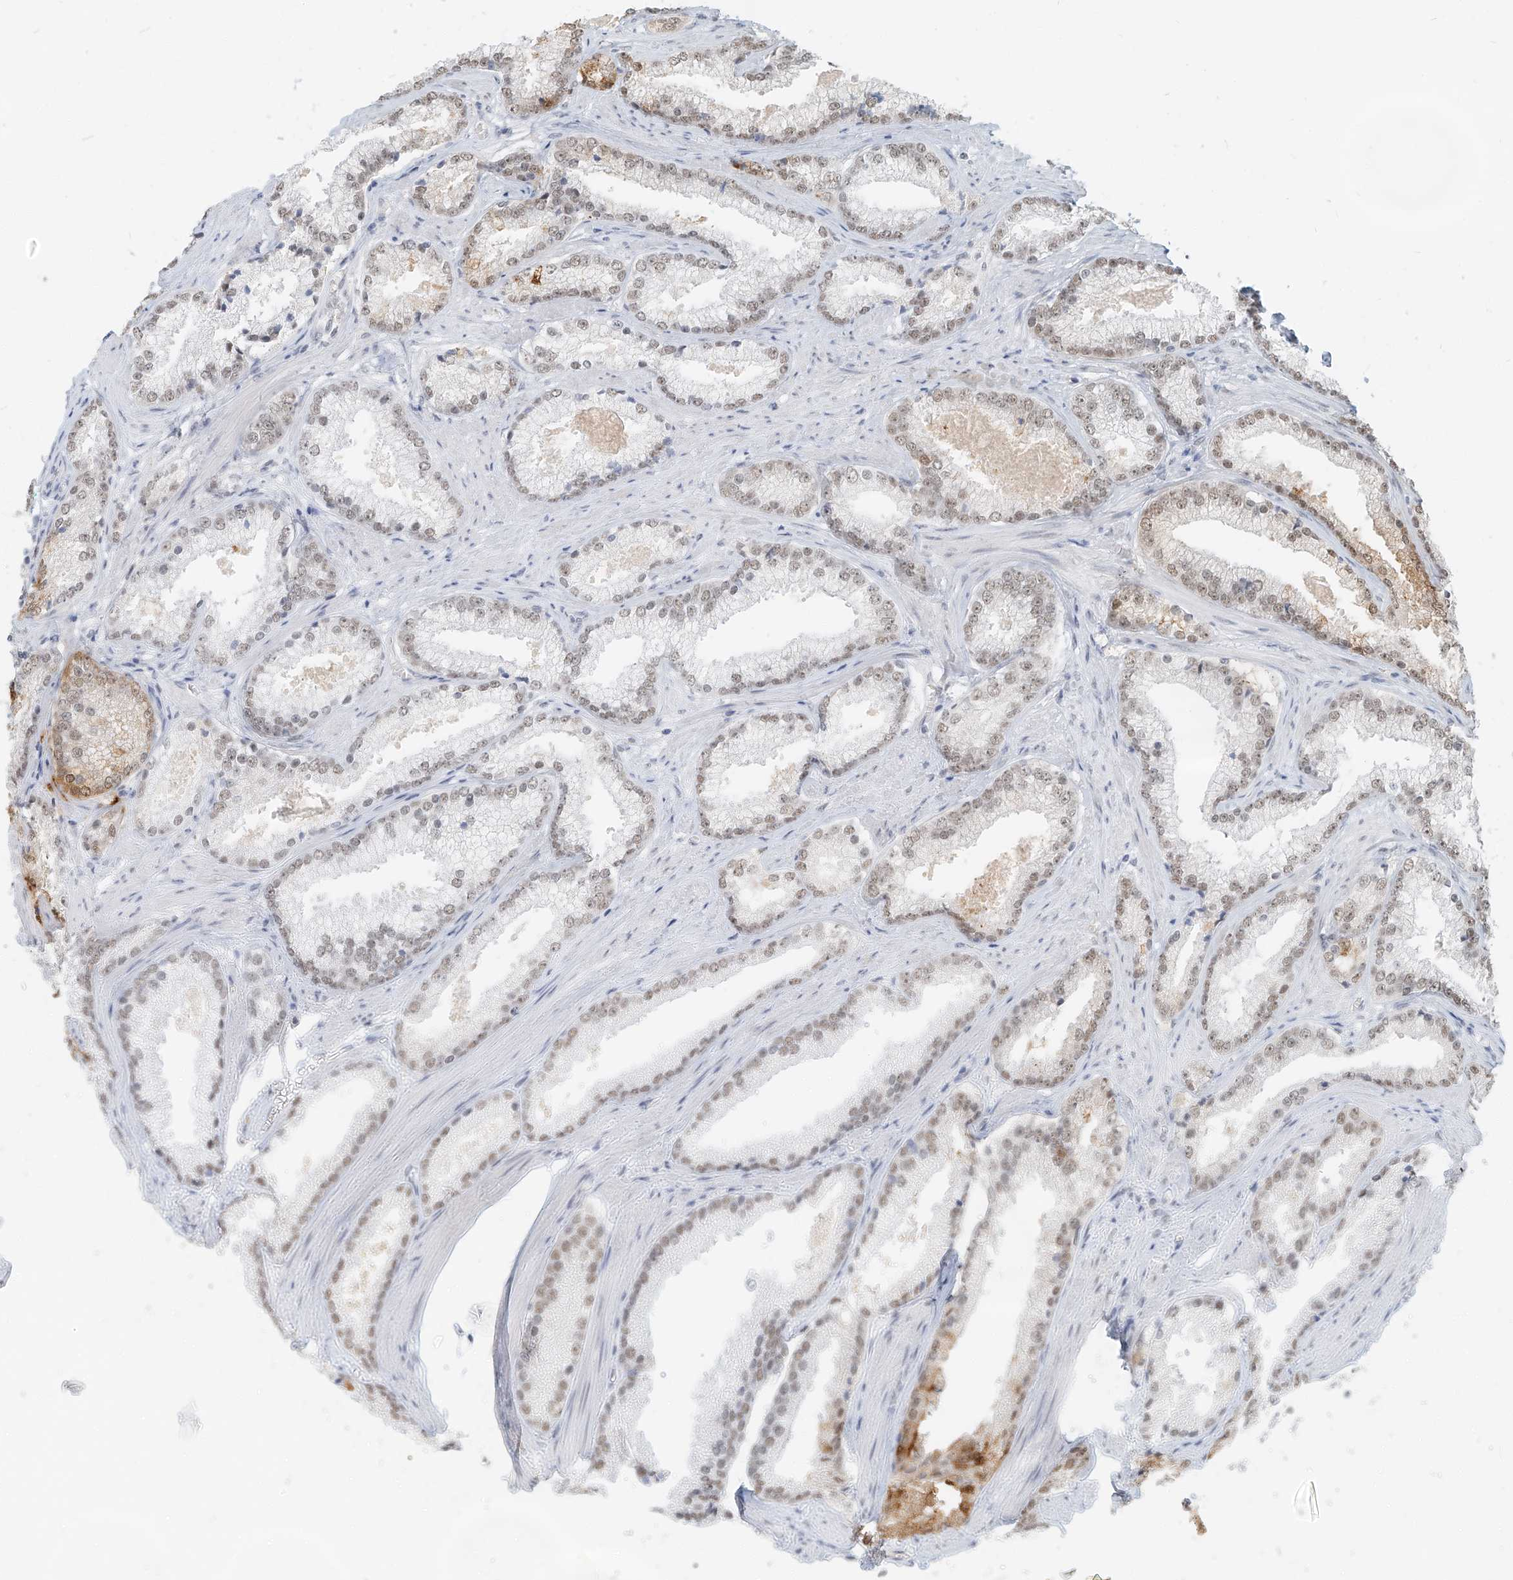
{"staining": {"intensity": "weak", "quantity": "25%-75%", "location": "nuclear"}, "tissue": "prostate cancer", "cell_type": "Tumor cells", "image_type": "cancer", "snomed": [{"axis": "morphology", "description": "Adenocarcinoma, High grade"}, {"axis": "topography", "description": "Prostate"}], "caption": "A high-resolution image shows immunohistochemistry (IHC) staining of prostate high-grade adenocarcinoma, which displays weak nuclear positivity in approximately 25%-75% of tumor cells.", "gene": "PGC", "patient": {"sex": "male", "age": 66}}